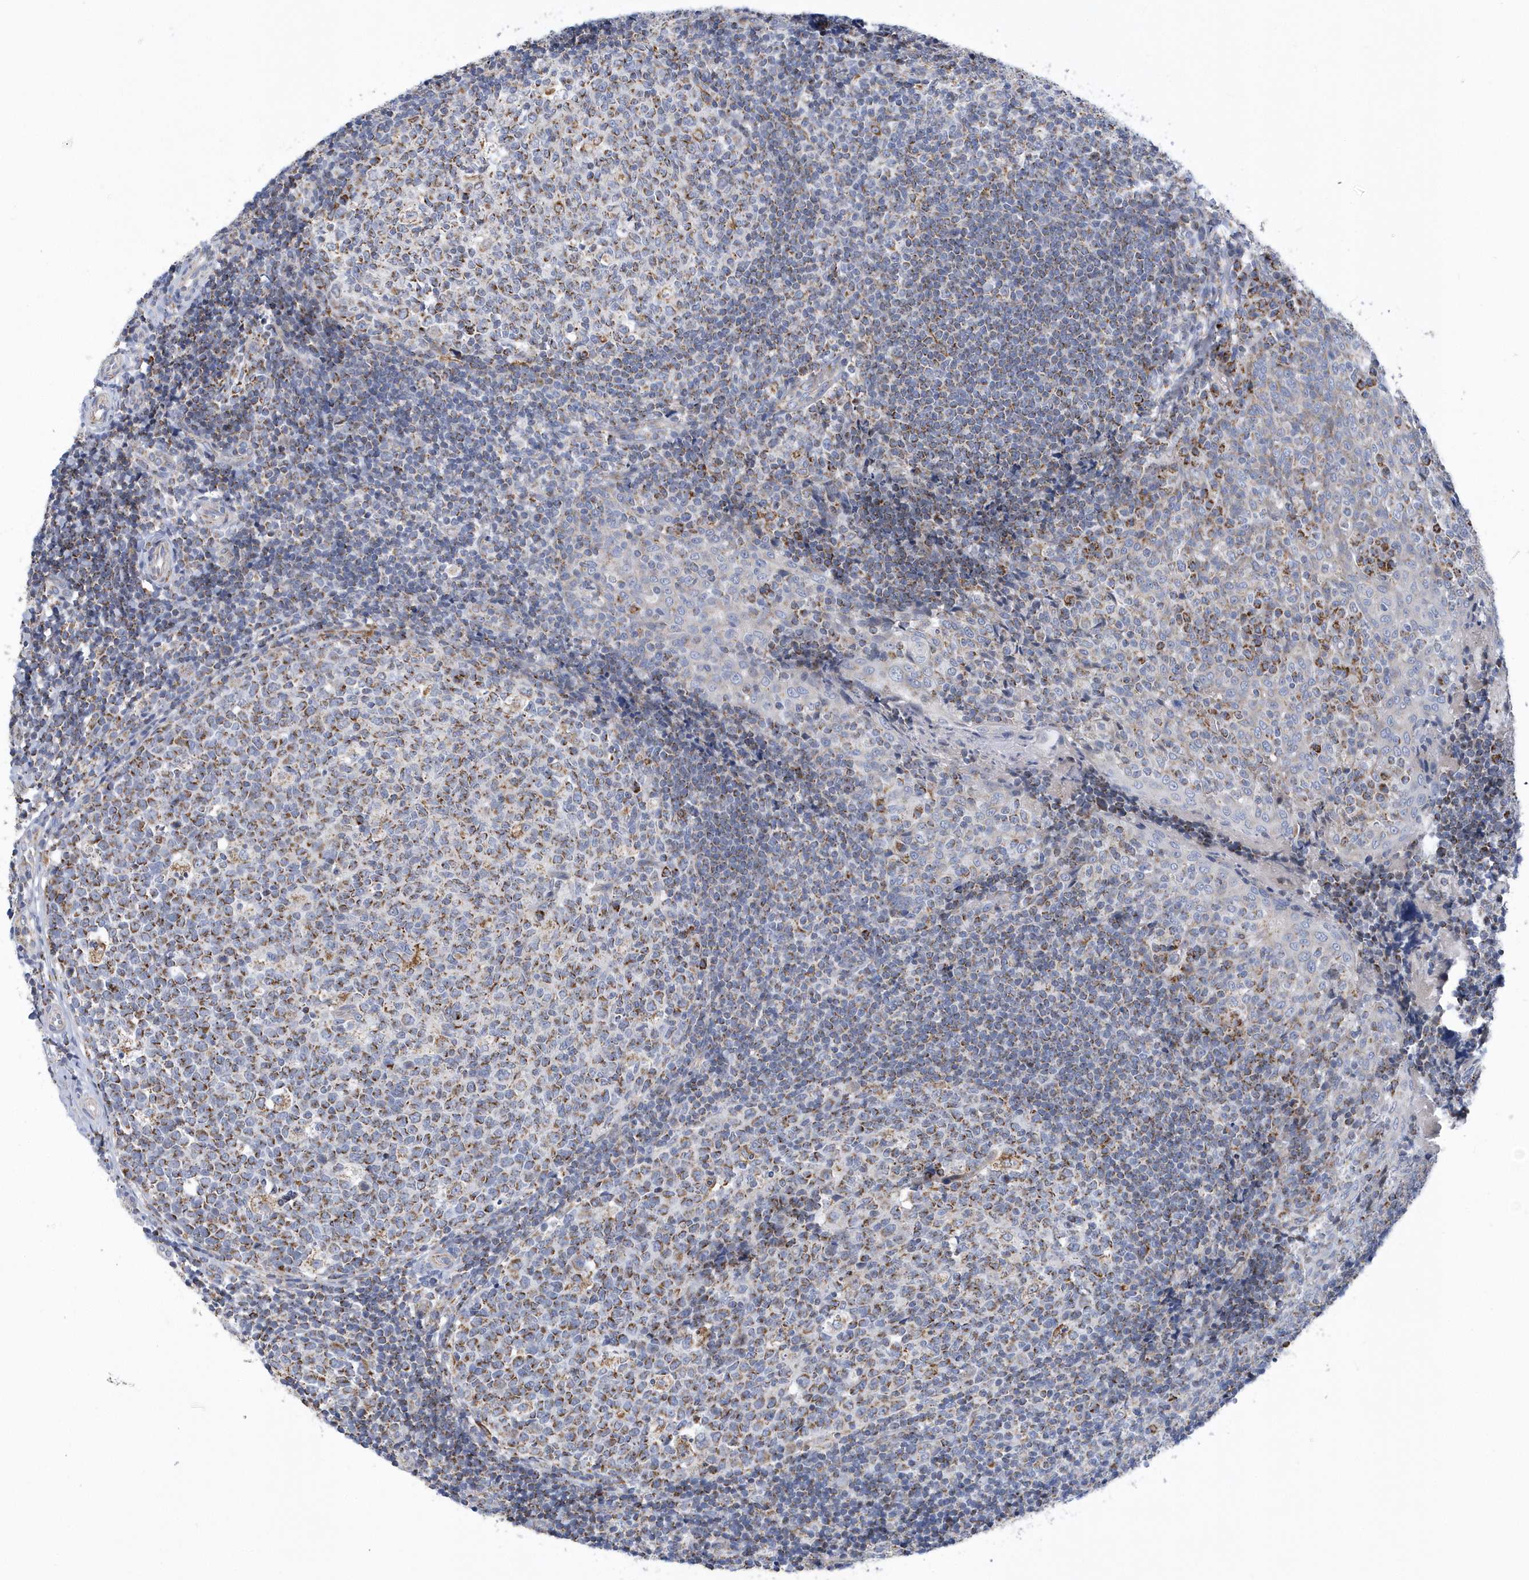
{"staining": {"intensity": "moderate", "quantity": "25%-75%", "location": "cytoplasmic/membranous"}, "tissue": "tonsil", "cell_type": "Germinal center cells", "image_type": "normal", "snomed": [{"axis": "morphology", "description": "Normal tissue, NOS"}, {"axis": "topography", "description": "Tonsil"}], "caption": "Germinal center cells display medium levels of moderate cytoplasmic/membranous expression in approximately 25%-75% of cells in unremarkable human tonsil.", "gene": "VWA5B2", "patient": {"sex": "female", "age": 19}}